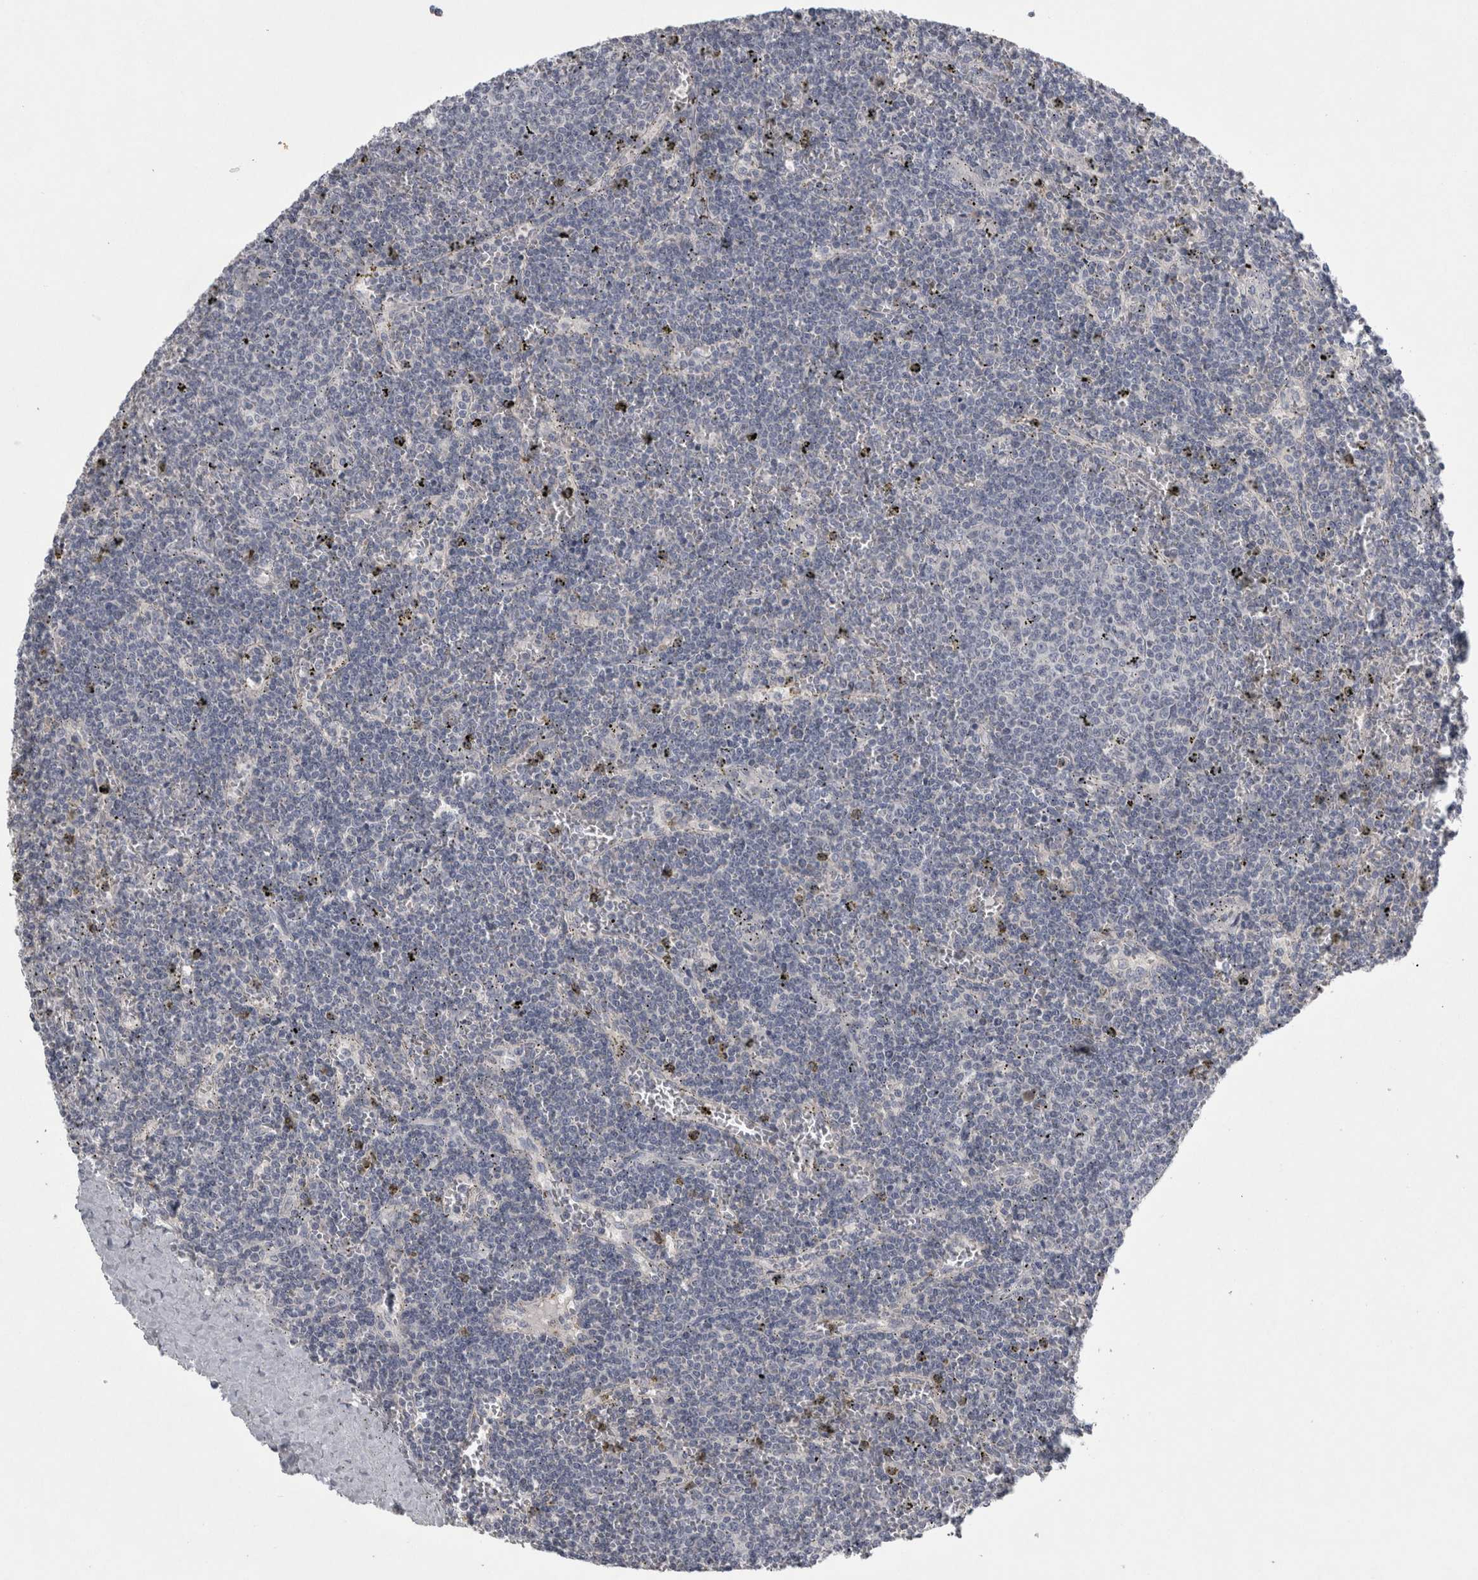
{"staining": {"intensity": "negative", "quantity": "none", "location": "none"}, "tissue": "lymphoma", "cell_type": "Tumor cells", "image_type": "cancer", "snomed": [{"axis": "morphology", "description": "Malignant lymphoma, non-Hodgkin's type, Low grade"}, {"axis": "topography", "description": "Spleen"}], "caption": "DAB immunohistochemical staining of malignant lymphoma, non-Hodgkin's type (low-grade) shows no significant staining in tumor cells.", "gene": "ENPP7", "patient": {"sex": "female", "age": 50}}